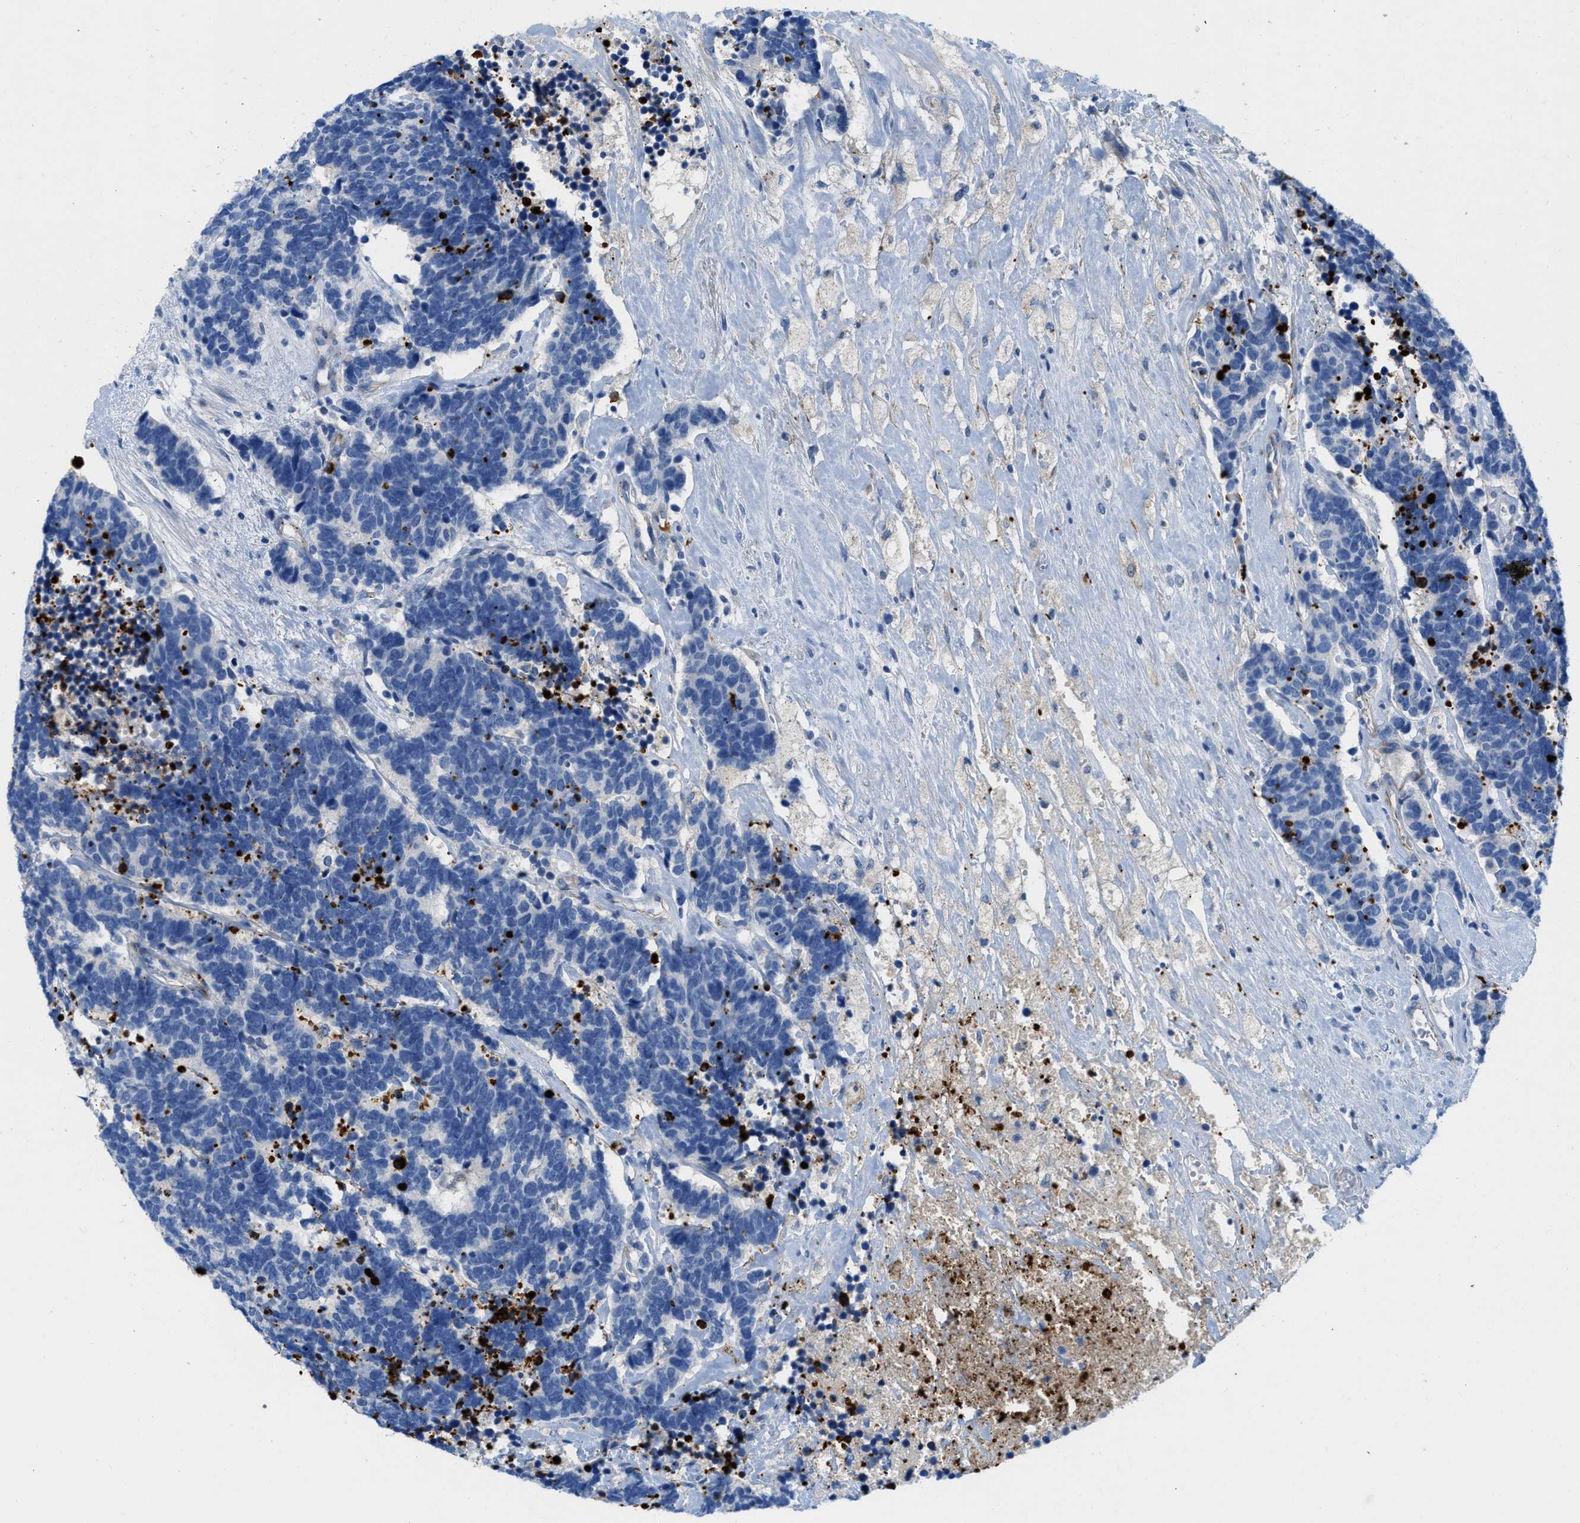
{"staining": {"intensity": "negative", "quantity": "none", "location": "none"}, "tissue": "carcinoid", "cell_type": "Tumor cells", "image_type": "cancer", "snomed": [{"axis": "morphology", "description": "Carcinoma, NOS"}, {"axis": "morphology", "description": "Carcinoid, malignant, NOS"}, {"axis": "topography", "description": "Urinary bladder"}], "caption": "A high-resolution histopathology image shows IHC staining of carcinoid, which displays no significant positivity in tumor cells.", "gene": "XCR1", "patient": {"sex": "male", "age": 57}}